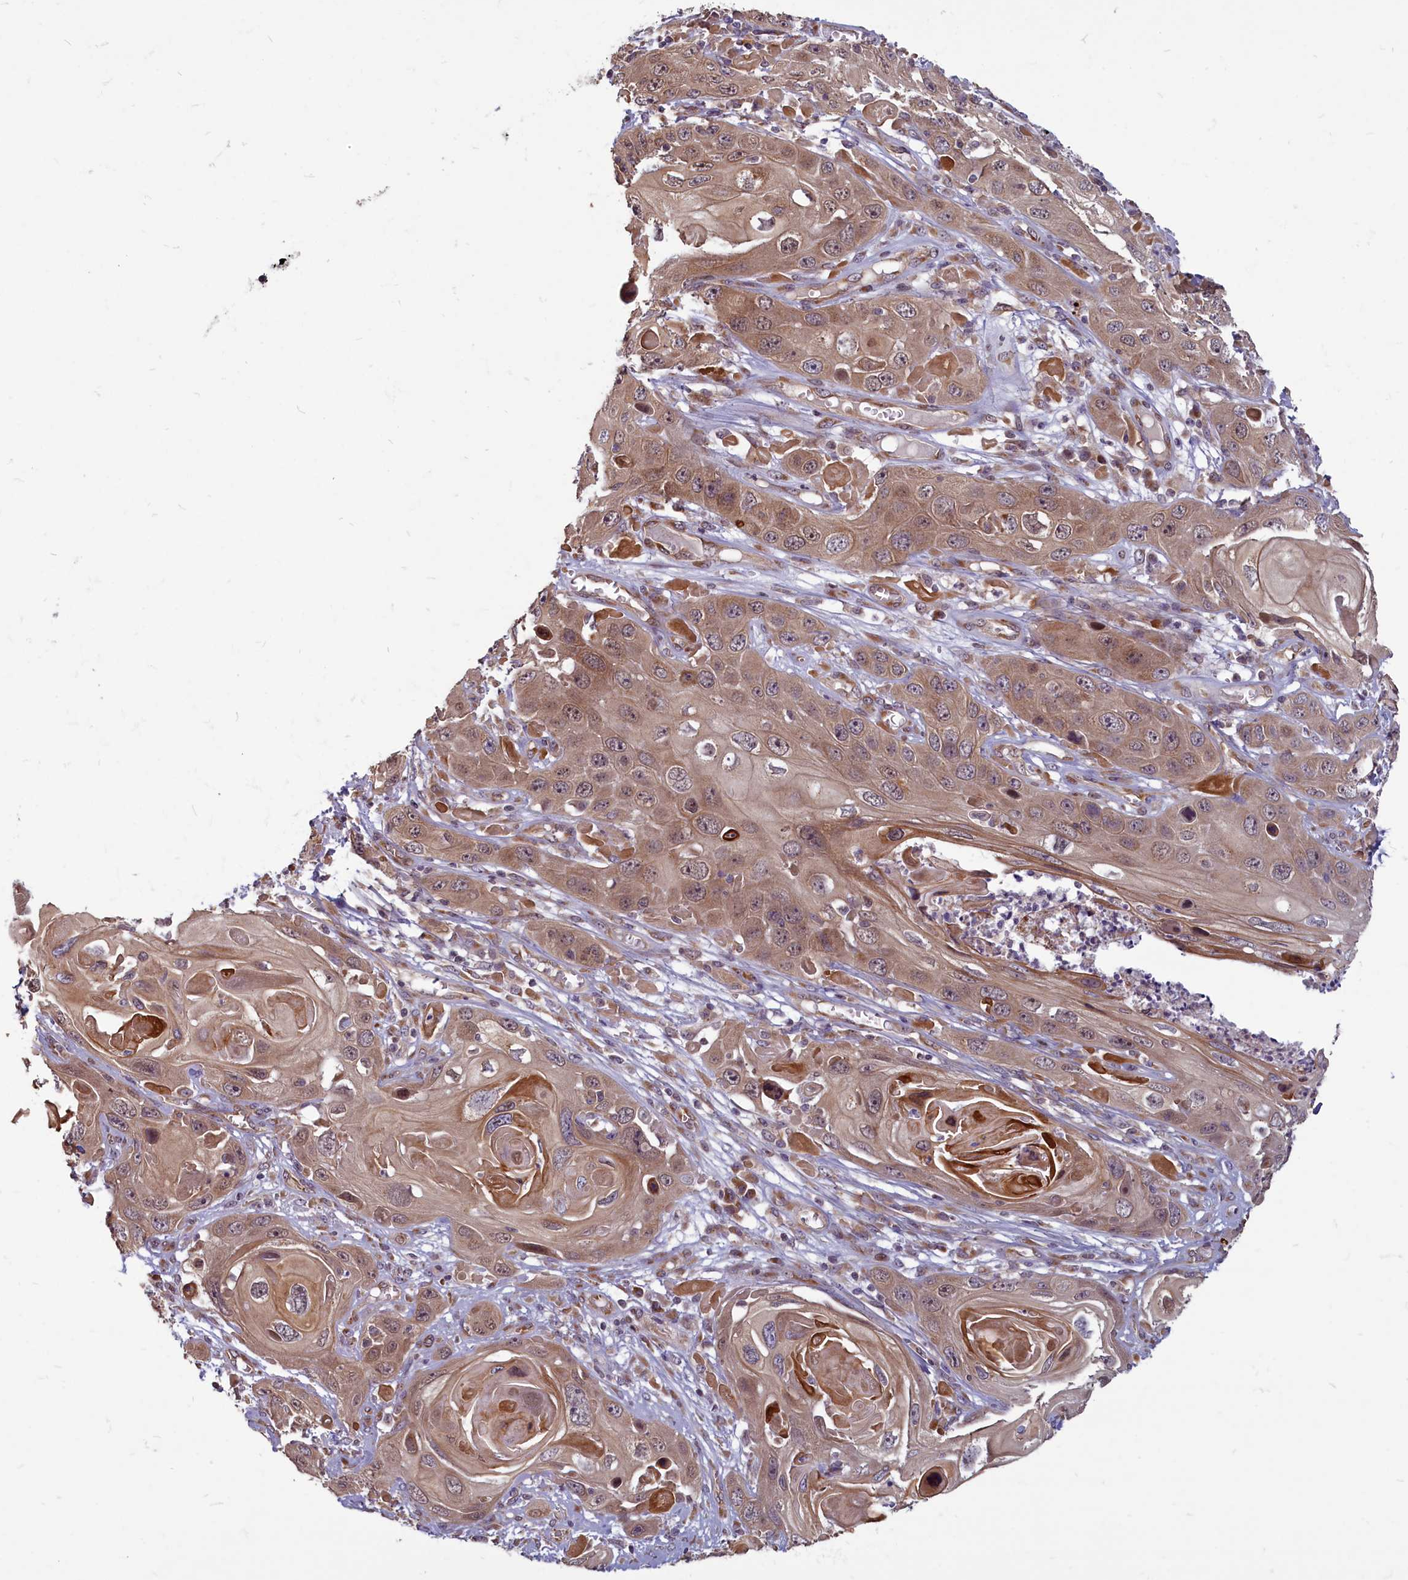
{"staining": {"intensity": "moderate", "quantity": ">75%", "location": "cytoplasmic/membranous"}, "tissue": "skin cancer", "cell_type": "Tumor cells", "image_type": "cancer", "snomed": [{"axis": "morphology", "description": "Squamous cell carcinoma, NOS"}, {"axis": "topography", "description": "Skin"}], "caption": "An image of squamous cell carcinoma (skin) stained for a protein exhibits moderate cytoplasmic/membranous brown staining in tumor cells. Immunohistochemistry stains the protein in brown and the nuclei are stained blue.", "gene": "MYCBP", "patient": {"sex": "male", "age": 55}}